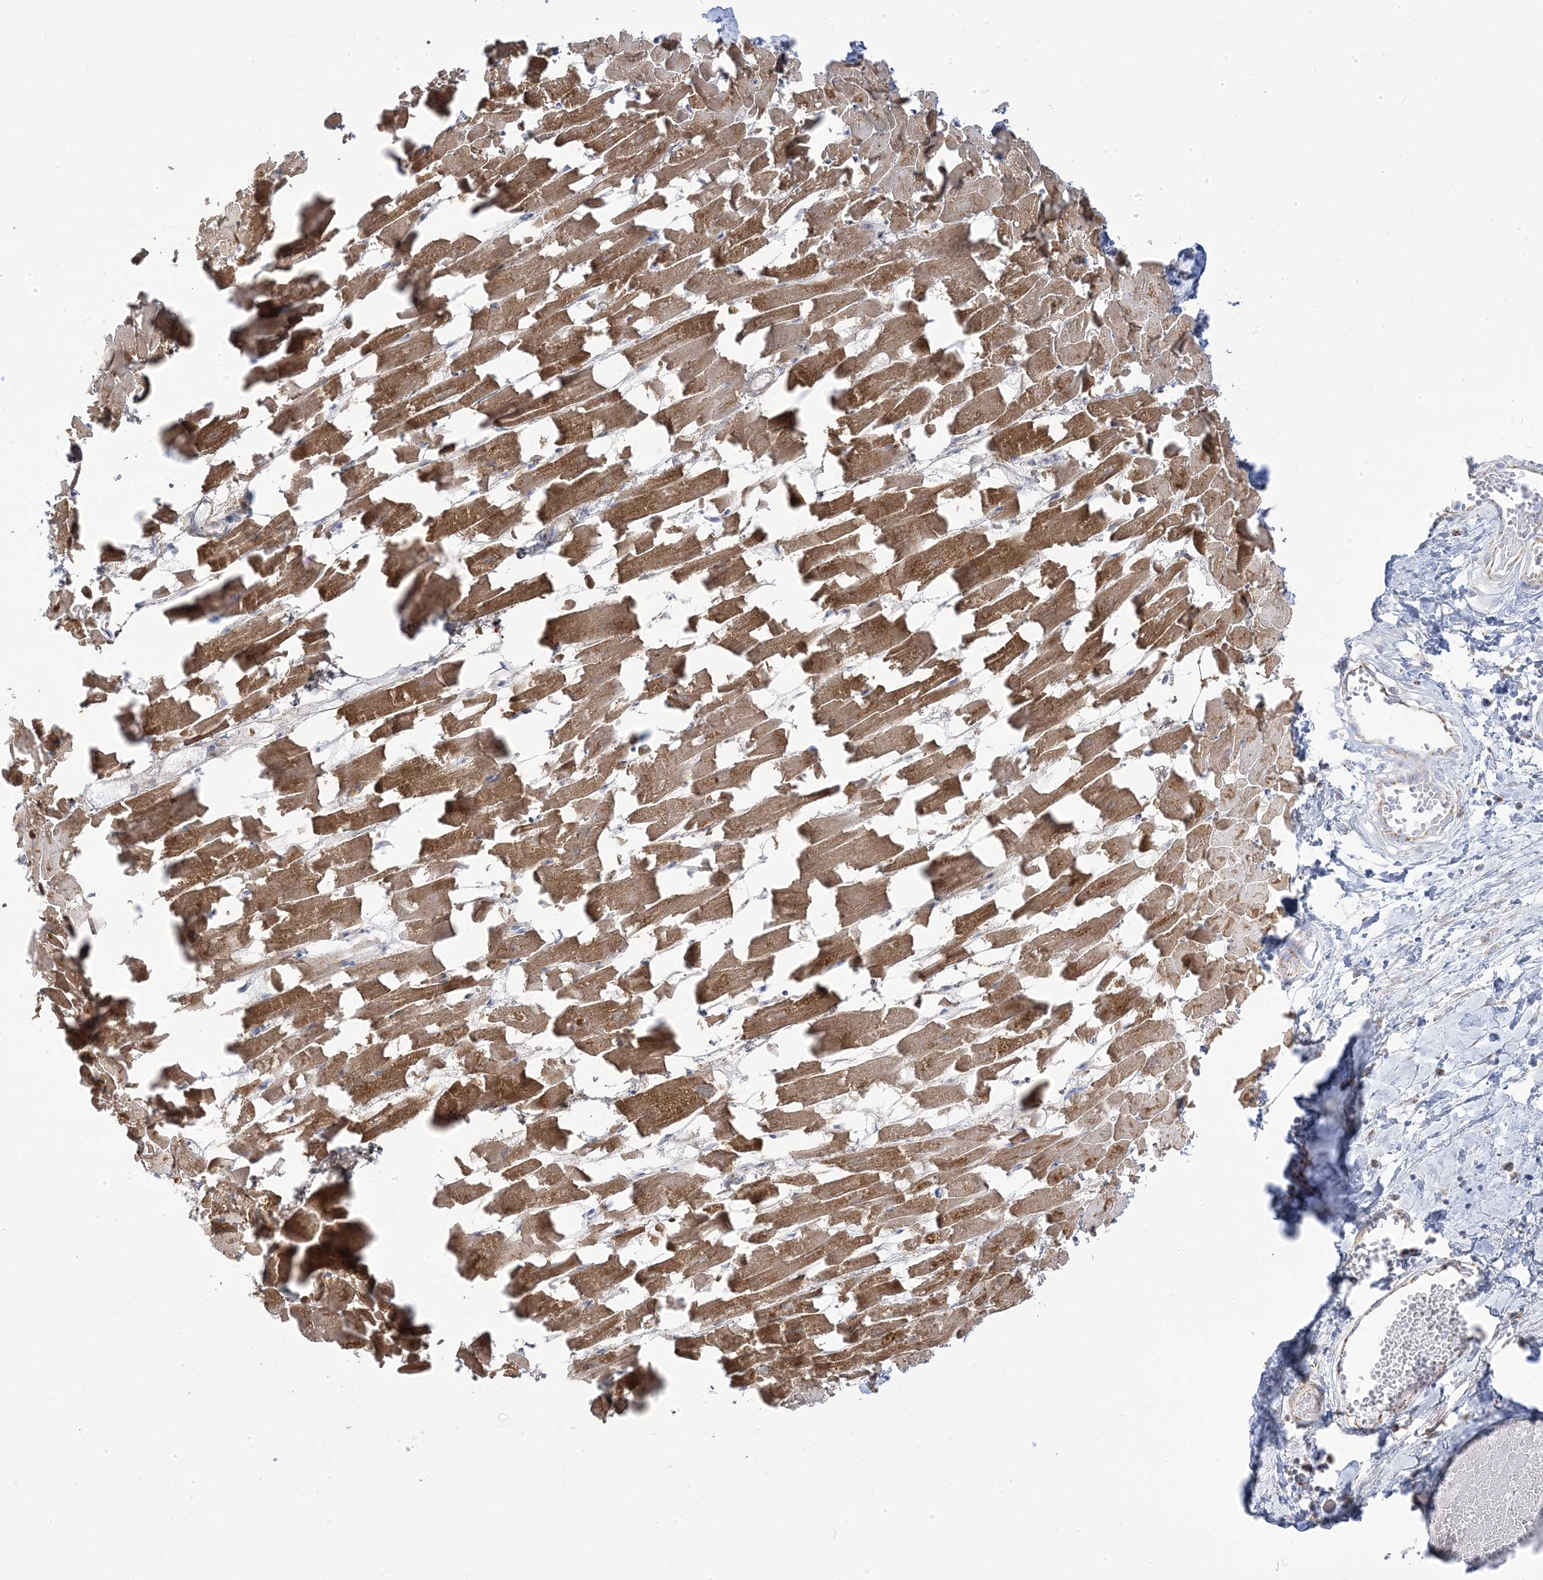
{"staining": {"intensity": "moderate", "quantity": ">75%", "location": "cytoplasmic/membranous"}, "tissue": "heart muscle", "cell_type": "Cardiomyocytes", "image_type": "normal", "snomed": [{"axis": "morphology", "description": "Normal tissue, NOS"}, {"axis": "topography", "description": "Heart"}], "caption": "DAB immunohistochemical staining of normal heart muscle demonstrates moderate cytoplasmic/membranous protein positivity in approximately >75% of cardiomyocytes.", "gene": "PCCB", "patient": {"sex": "female", "age": 64}}